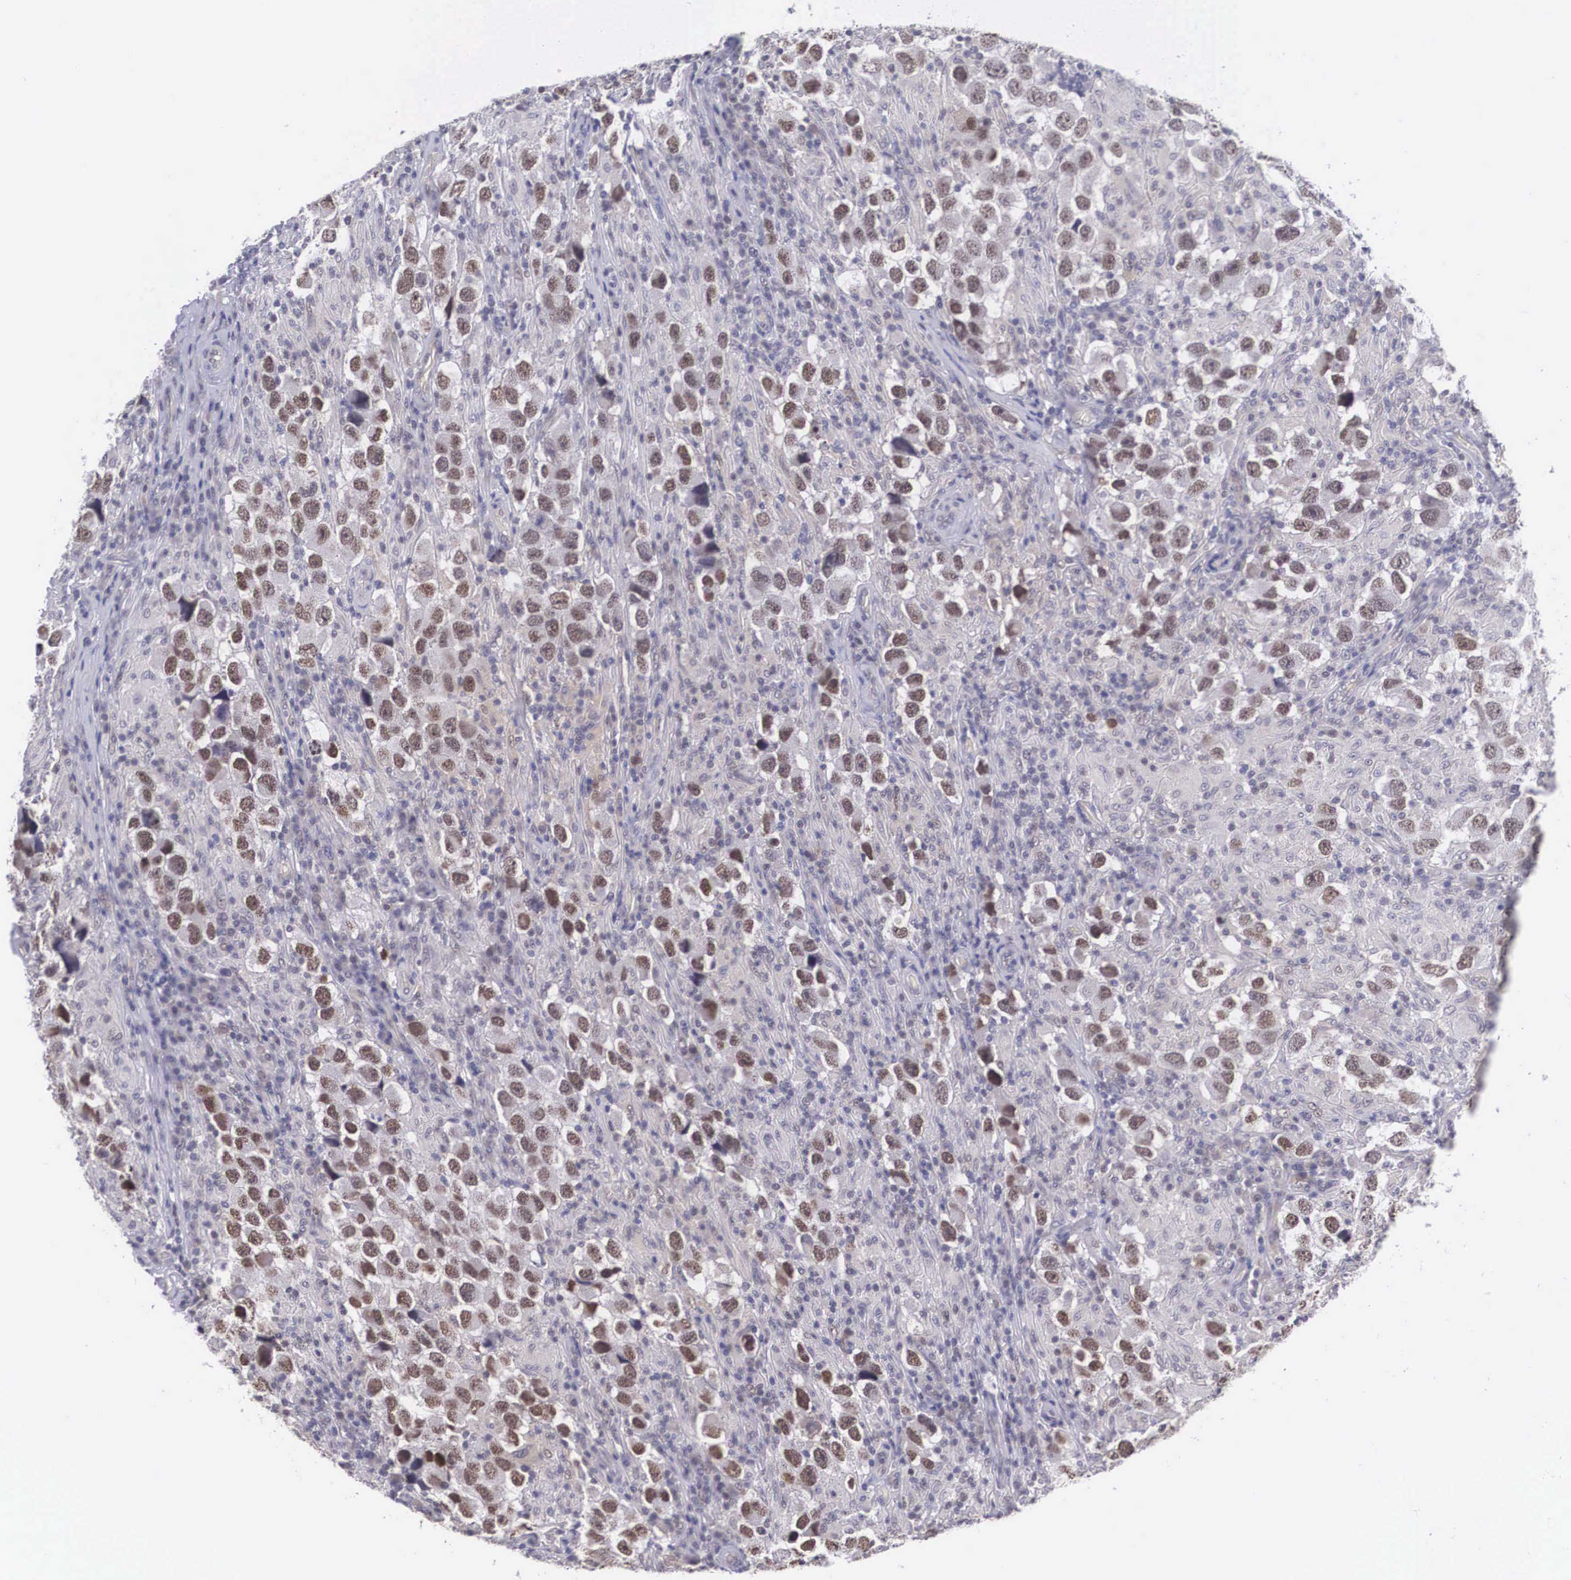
{"staining": {"intensity": "moderate", "quantity": ">75%", "location": "nuclear"}, "tissue": "testis cancer", "cell_type": "Tumor cells", "image_type": "cancer", "snomed": [{"axis": "morphology", "description": "Carcinoma, Embryonal, NOS"}, {"axis": "topography", "description": "Testis"}], "caption": "This is a photomicrograph of immunohistochemistry (IHC) staining of testis embryonal carcinoma, which shows moderate staining in the nuclear of tumor cells.", "gene": "NINL", "patient": {"sex": "male", "age": 21}}